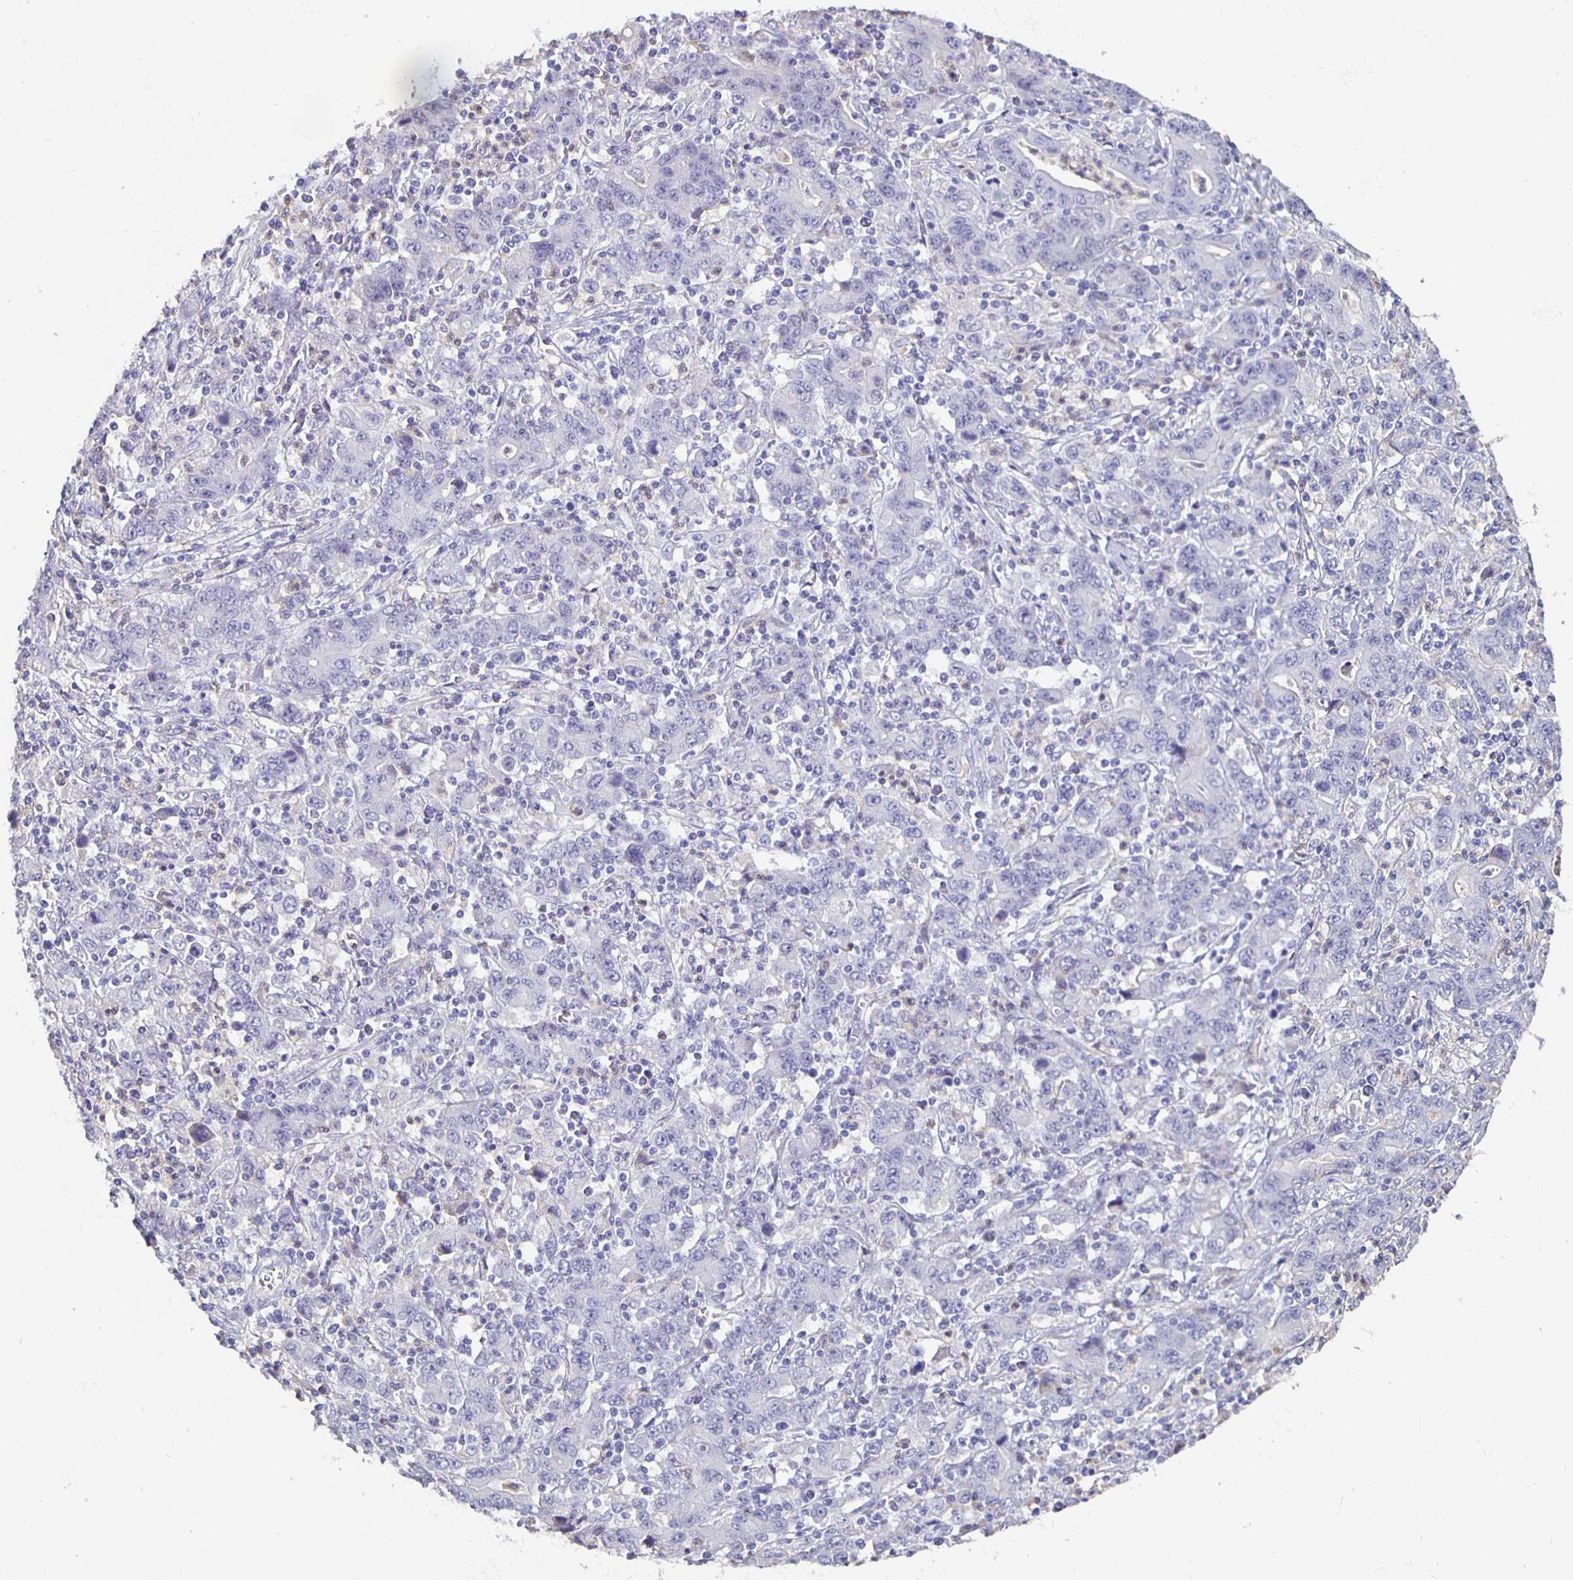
{"staining": {"intensity": "negative", "quantity": "none", "location": "none"}, "tissue": "stomach cancer", "cell_type": "Tumor cells", "image_type": "cancer", "snomed": [{"axis": "morphology", "description": "Adenocarcinoma, NOS"}, {"axis": "topography", "description": "Stomach, upper"}], "caption": "DAB immunohistochemical staining of human adenocarcinoma (stomach) reveals no significant staining in tumor cells.", "gene": "GPX4", "patient": {"sex": "male", "age": 69}}